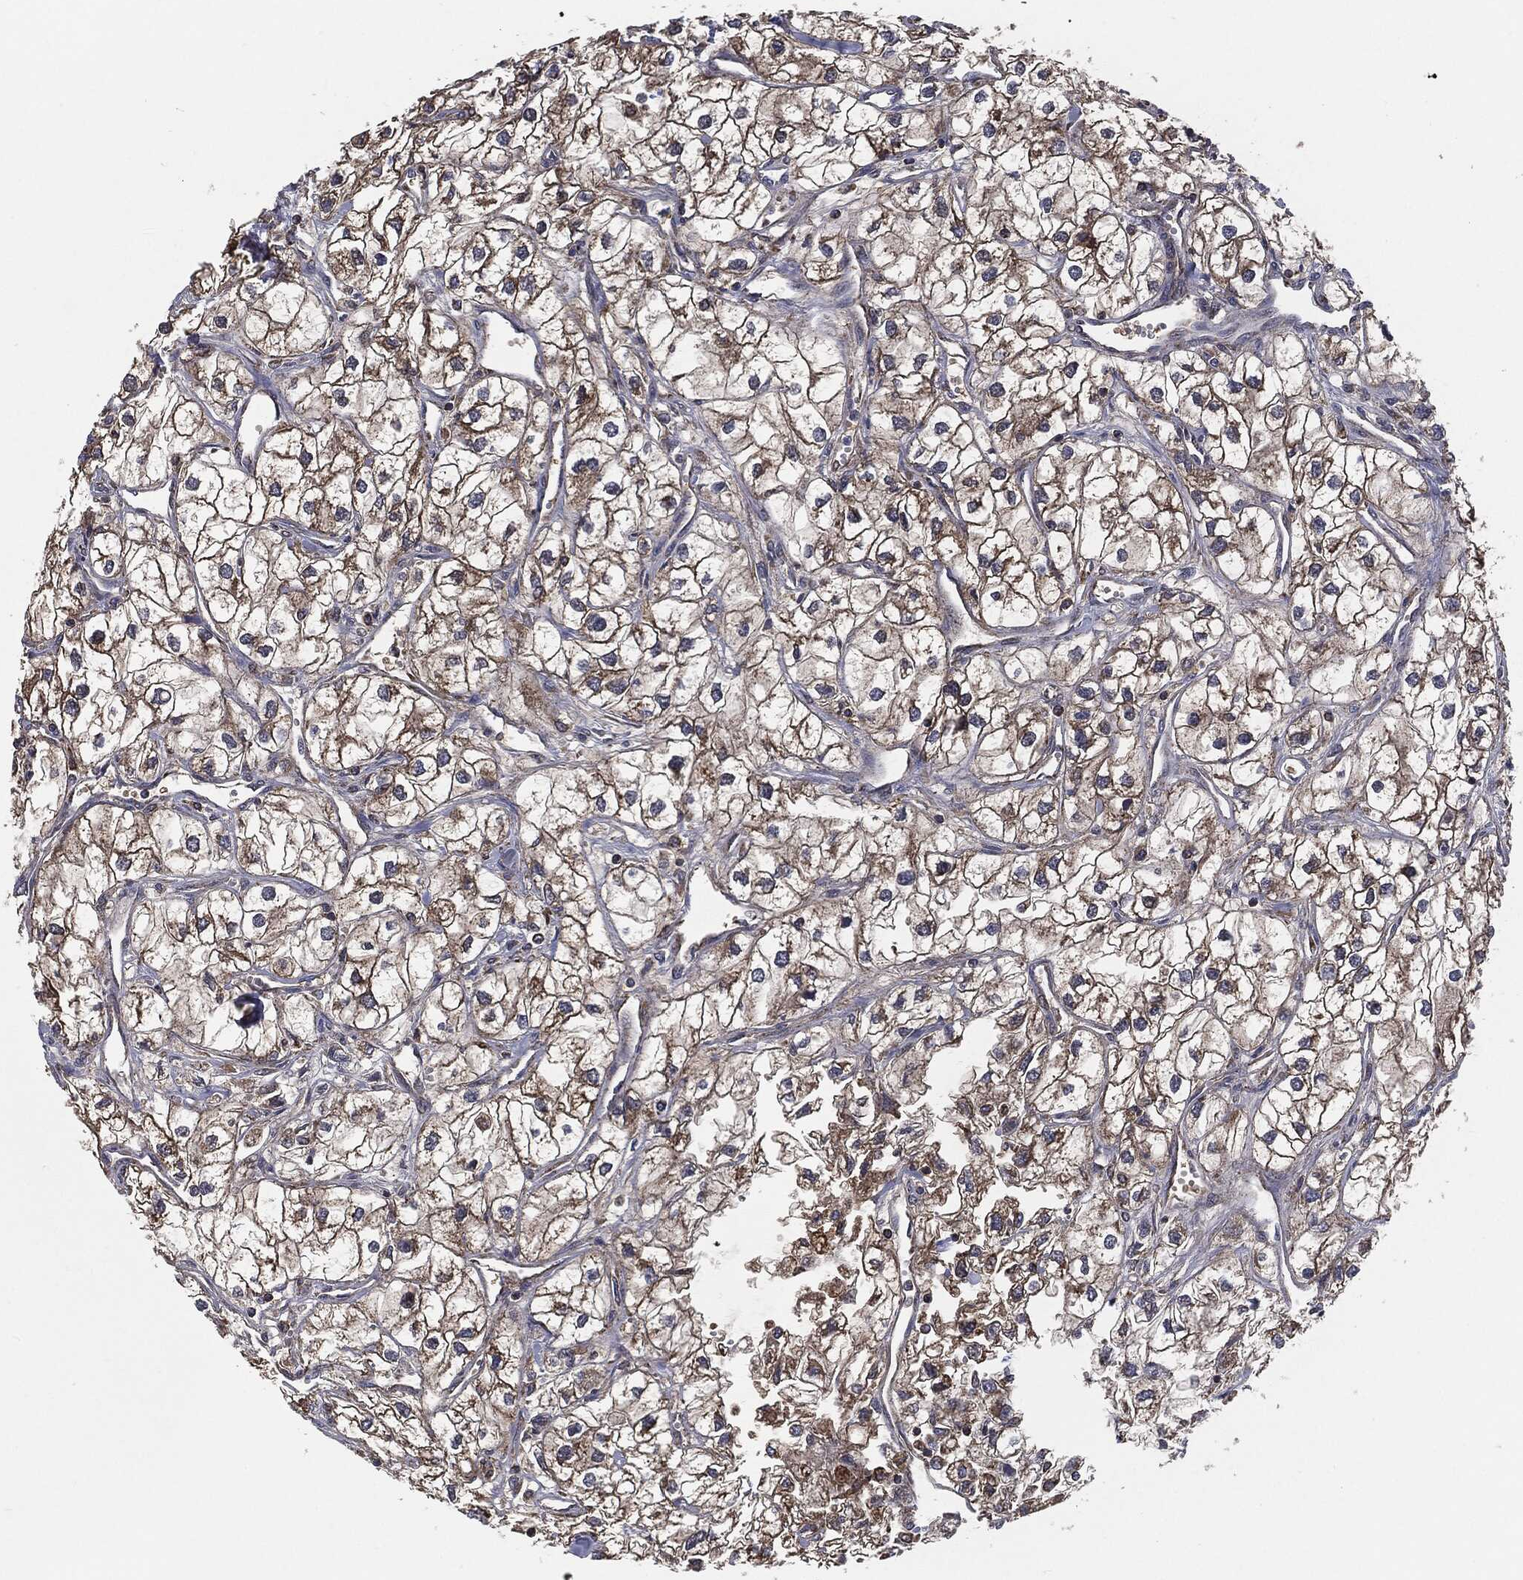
{"staining": {"intensity": "moderate", "quantity": ">75%", "location": "cytoplasmic/membranous"}, "tissue": "renal cancer", "cell_type": "Tumor cells", "image_type": "cancer", "snomed": [{"axis": "morphology", "description": "Adenocarcinoma, NOS"}, {"axis": "topography", "description": "Kidney"}], "caption": "An immunohistochemistry histopathology image of neoplastic tissue is shown. Protein staining in brown highlights moderate cytoplasmic/membranous positivity in renal cancer within tumor cells.", "gene": "PRDX4", "patient": {"sex": "male", "age": 59}}